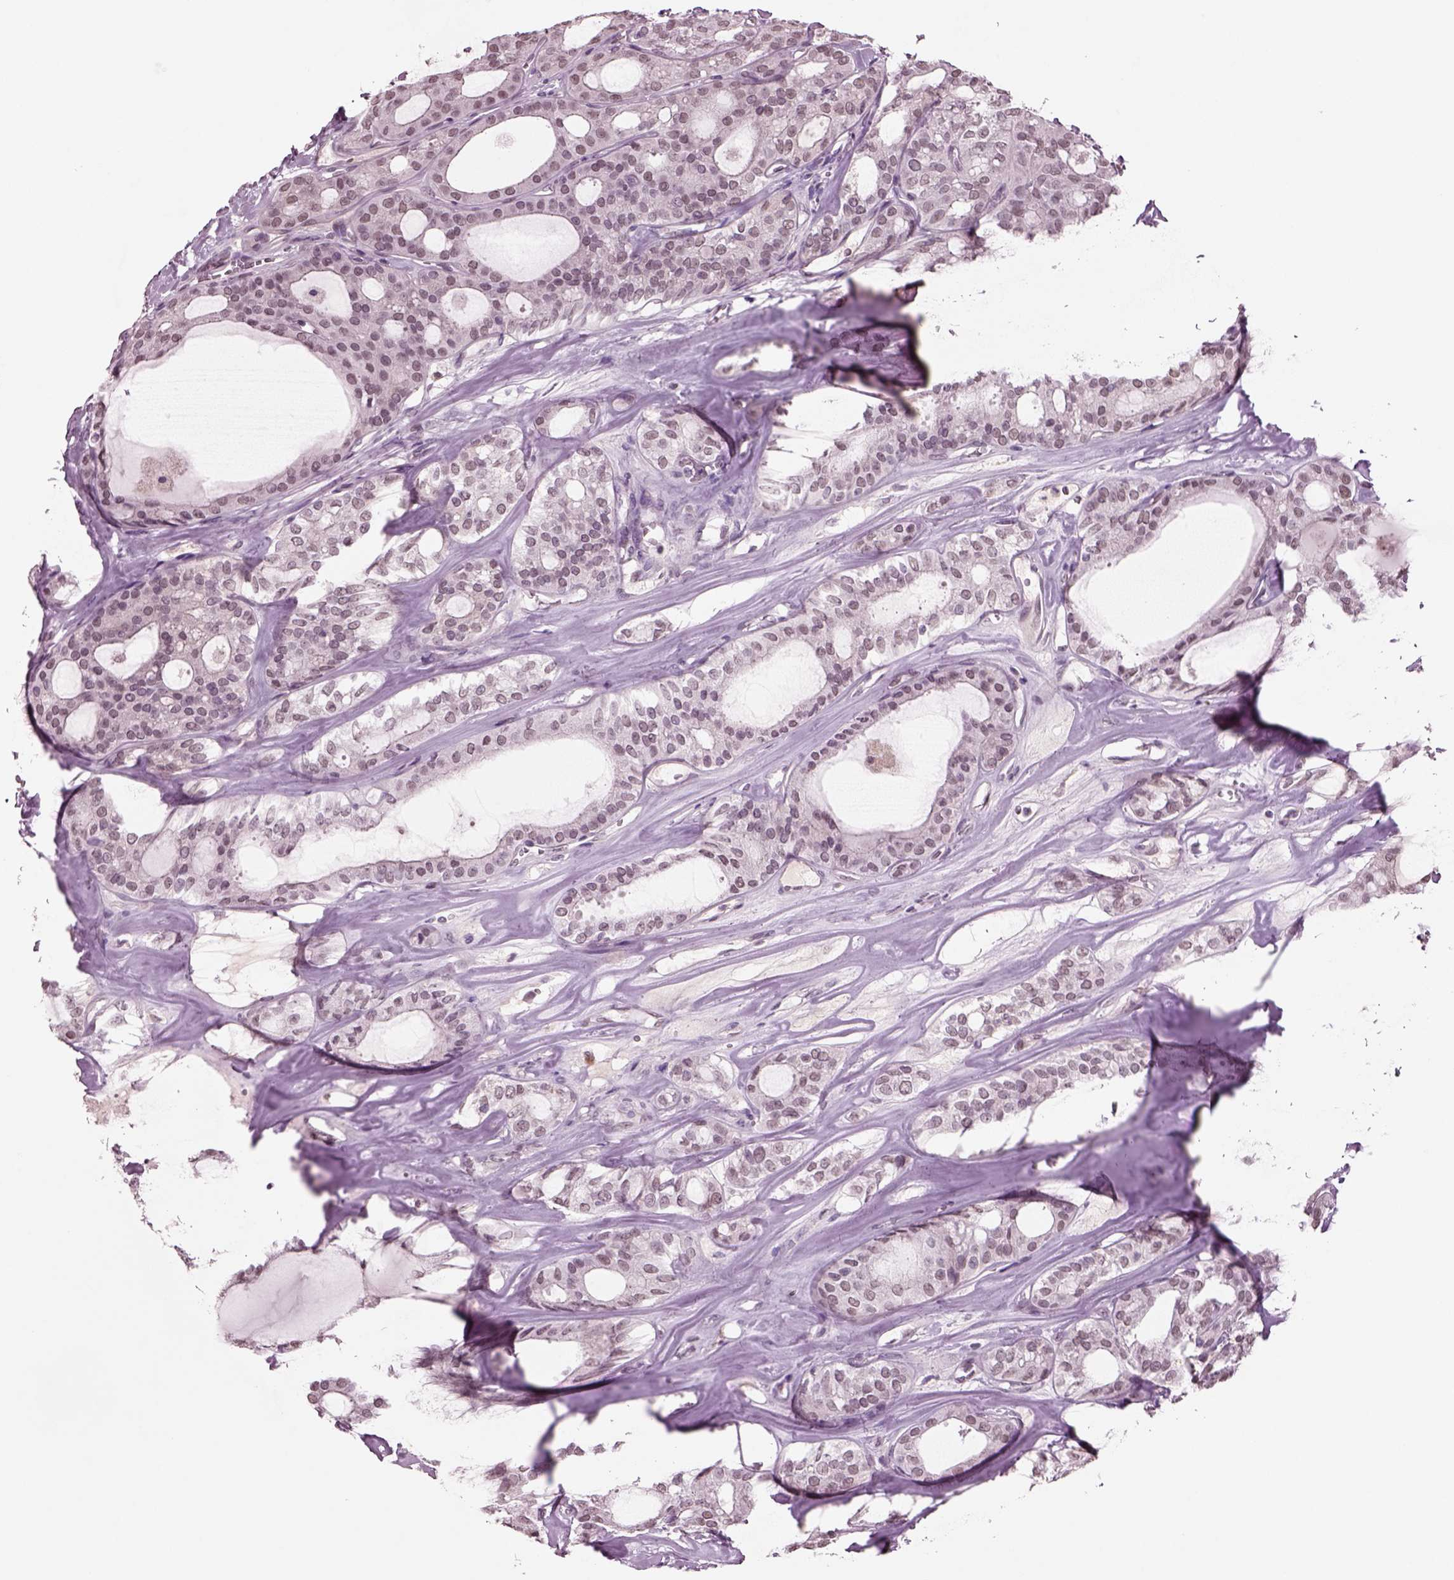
{"staining": {"intensity": "negative", "quantity": "none", "location": "none"}, "tissue": "thyroid cancer", "cell_type": "Tumor cells", "image_type": "cancer", "snomed": [{"axis": "morphology", "description": "Follicular adenoma carcinoma, NOS"}, {"axis": "topography", "description": "Thyroid gland"}], "caption": "Tumor cells show no significant staining in follicular adenoma carcinoma (thyroid).", "gene": "SEPHS1", "patient": {"sex": "male", "age": 75}}